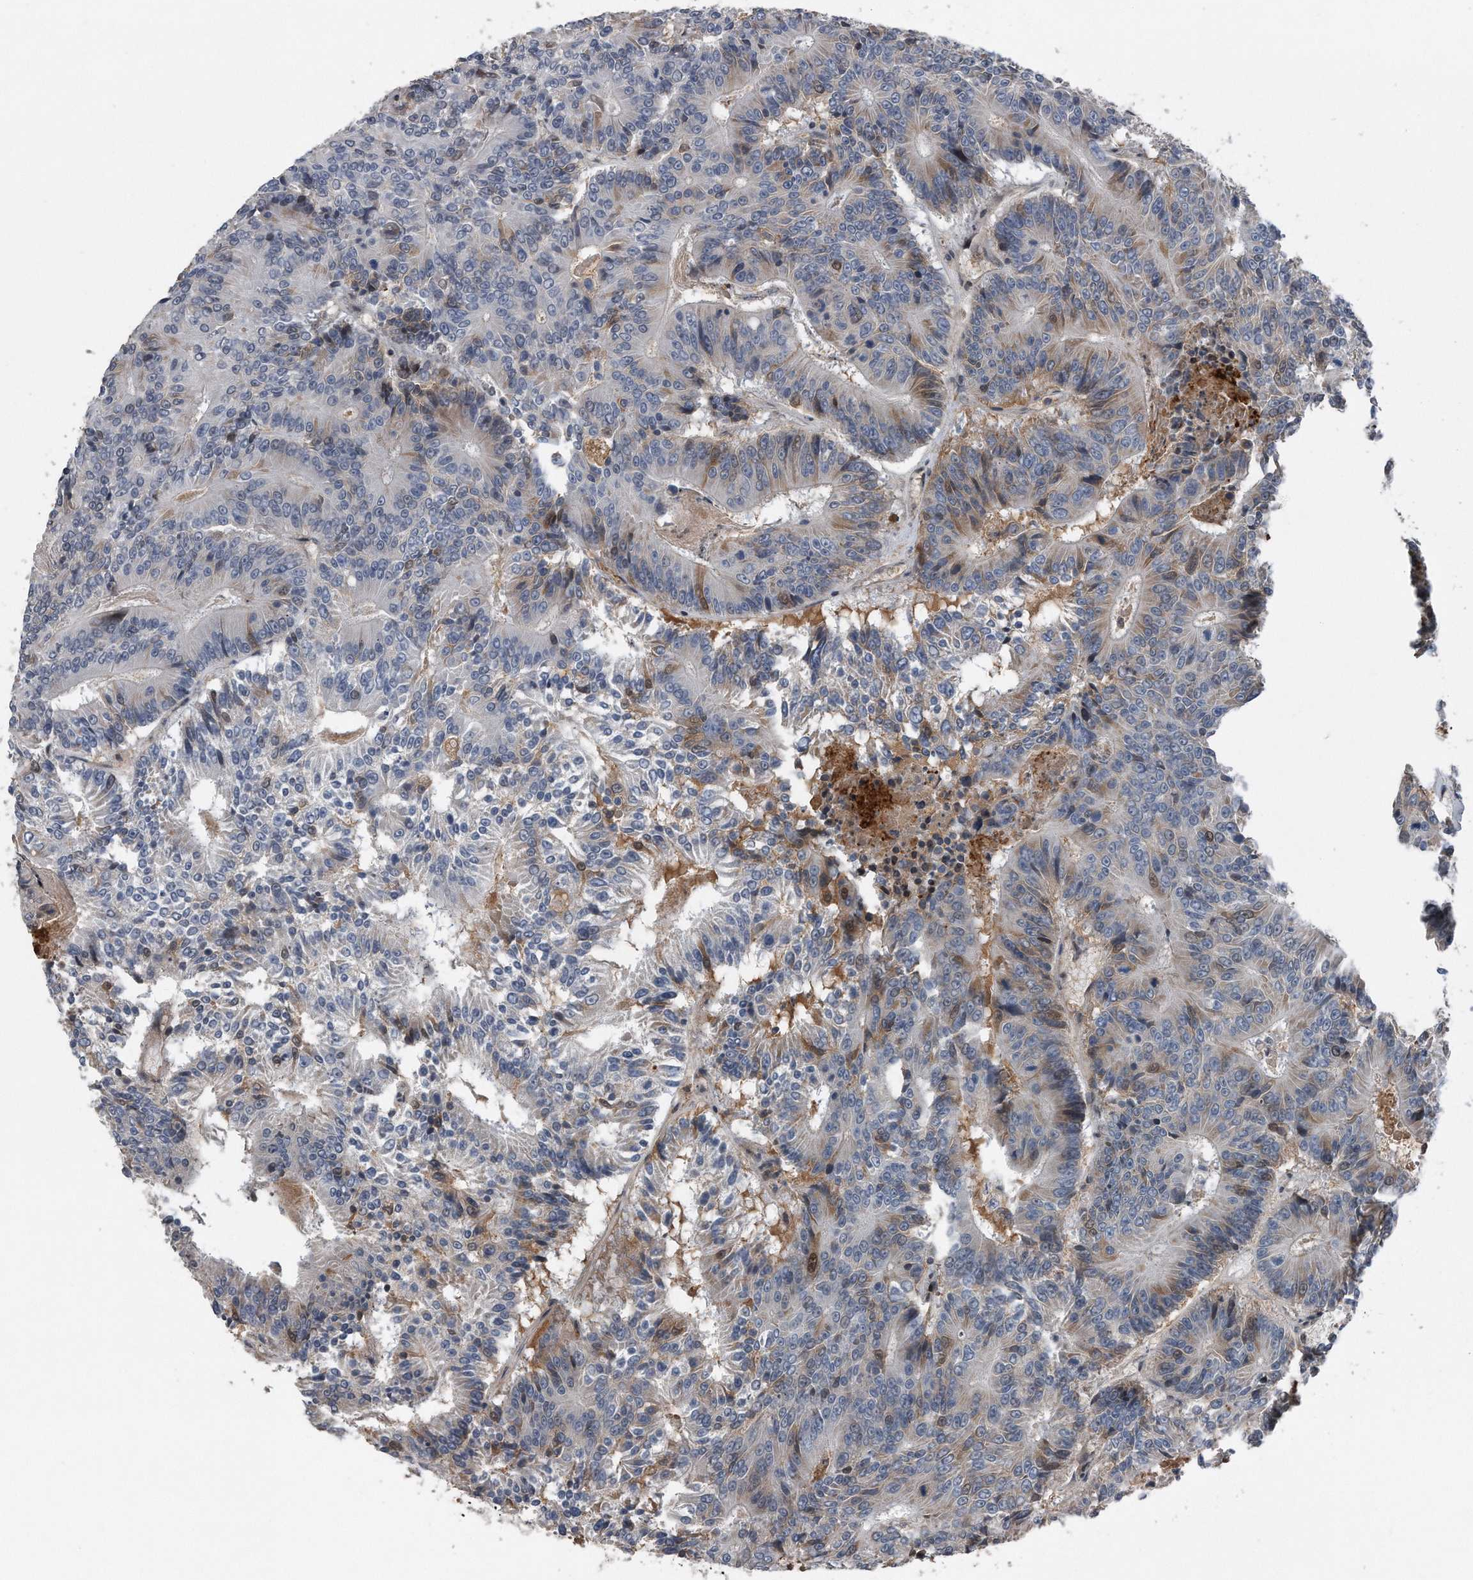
{"staining": {"intensity": "weak", "quantity": "<25%", "location": "cytoplasmic/membranous"}, "tissue": "colorectal cancer", "cell_type": "Tumor cells", "image_type": "cancer", "snomed": [{"axis": "morphology", "description": "Adenocarcinoma, NOS"}, {"axis": "topography", "description": "Colon"}], "caption": "Tumor cells are negative for brown protein staining in adenocarcinoma (colorectal). (DAB immunohistochemistry visualized using brightfield microscopy, high magnification).", "gene": "DST", "patient": {"sex": "male", "age": 83}}